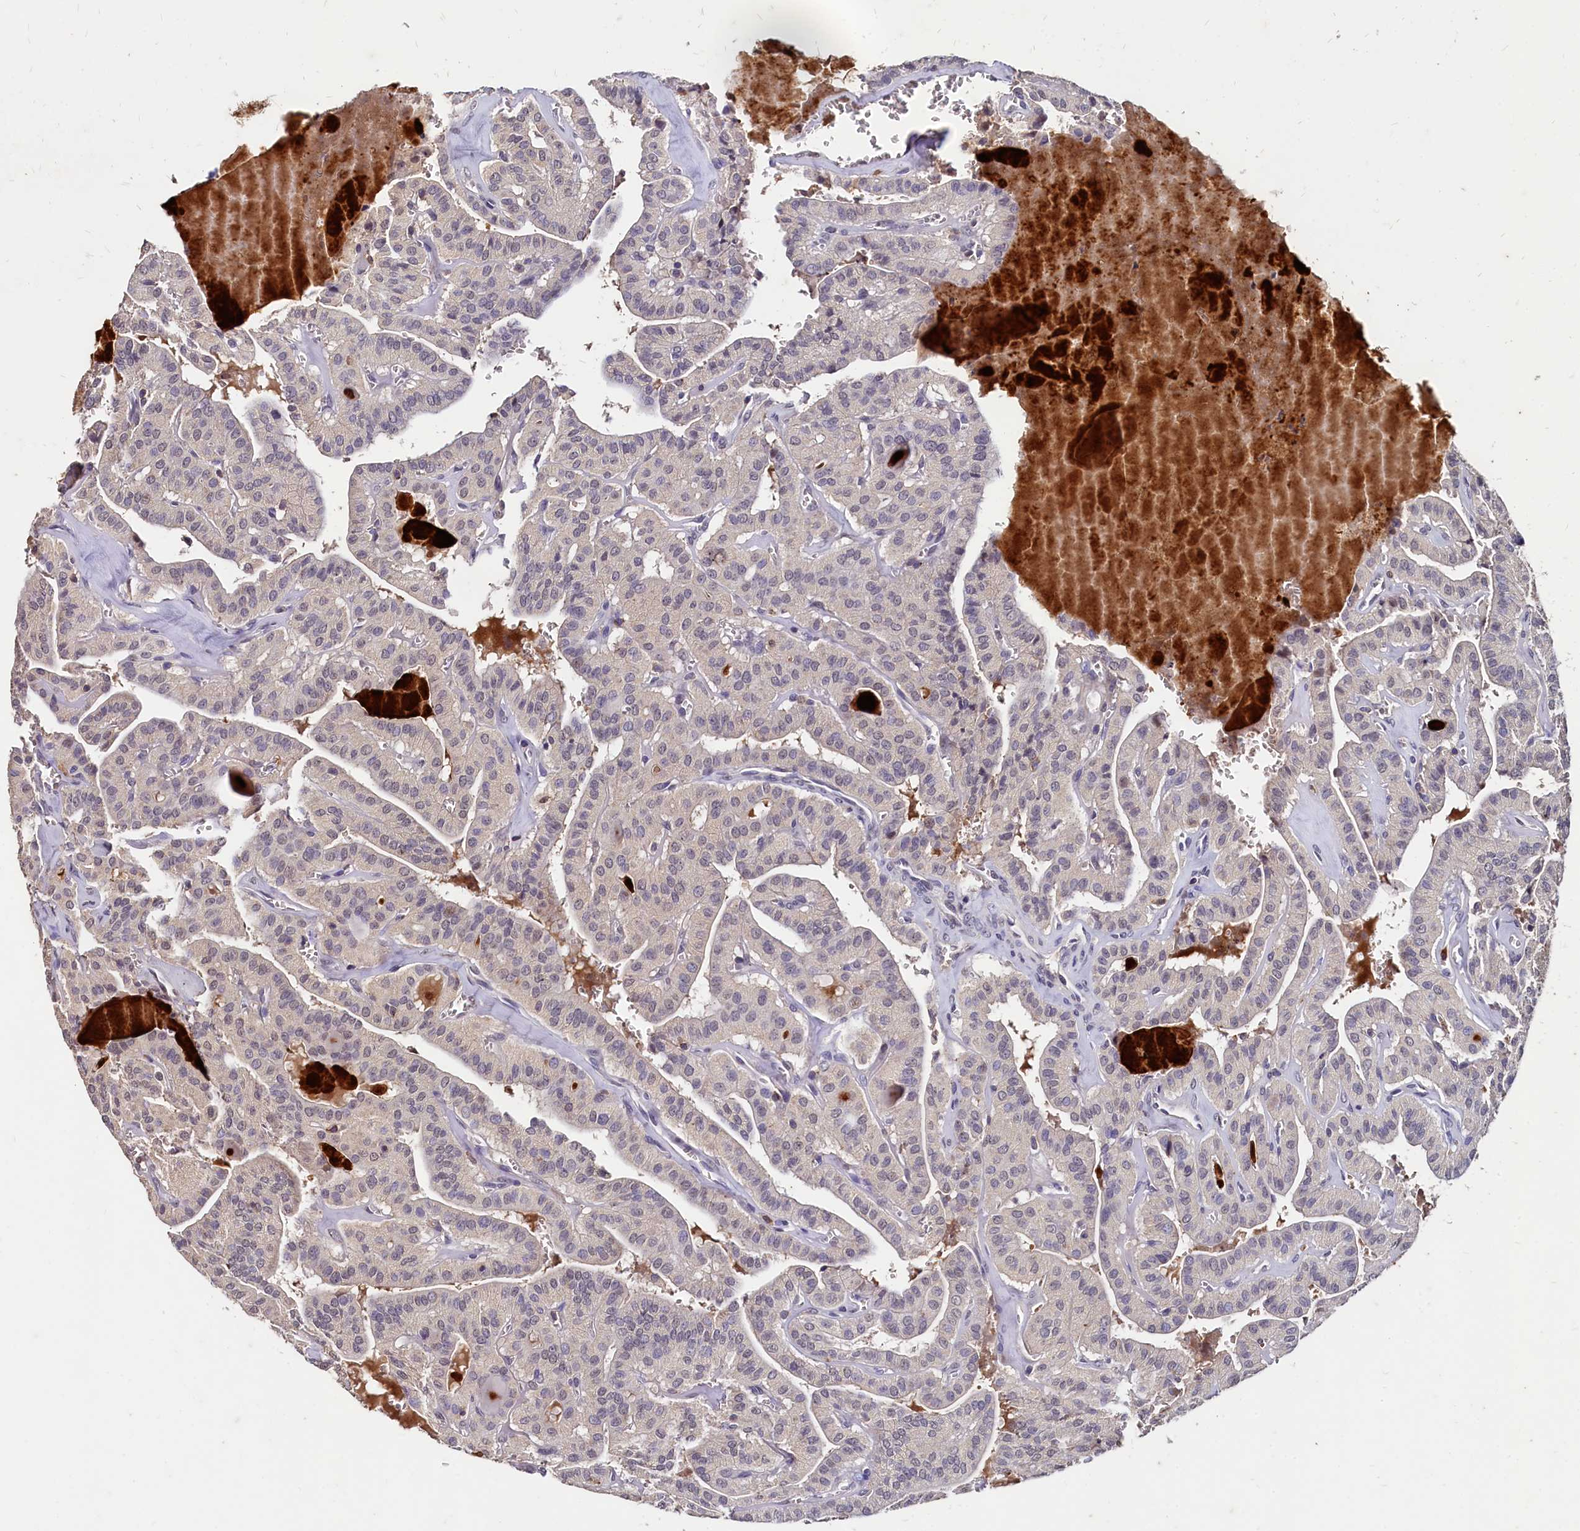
{"staining": {"intensity": "negative", "quantity": "none", "location": "none"}, "tissue": "thyroid cancer", "cell_type": "Tumor cells", "image_type": "cancer", "snomed": [{"axis": "morphology", "description": "Papillary adenocarcinoma, NOS"}, {"axis": "topography", "description": "Thyroid gland"}], "caption": "Immunohistochemistry image of neoplastic tissue: thyroid cancer (papillary adenocarcinoma) stained with DAB demonstrates no significant protein staining in tumor cells.", "gene": "CSTPP1", "patient": {"sex": "male", "age": 52}}